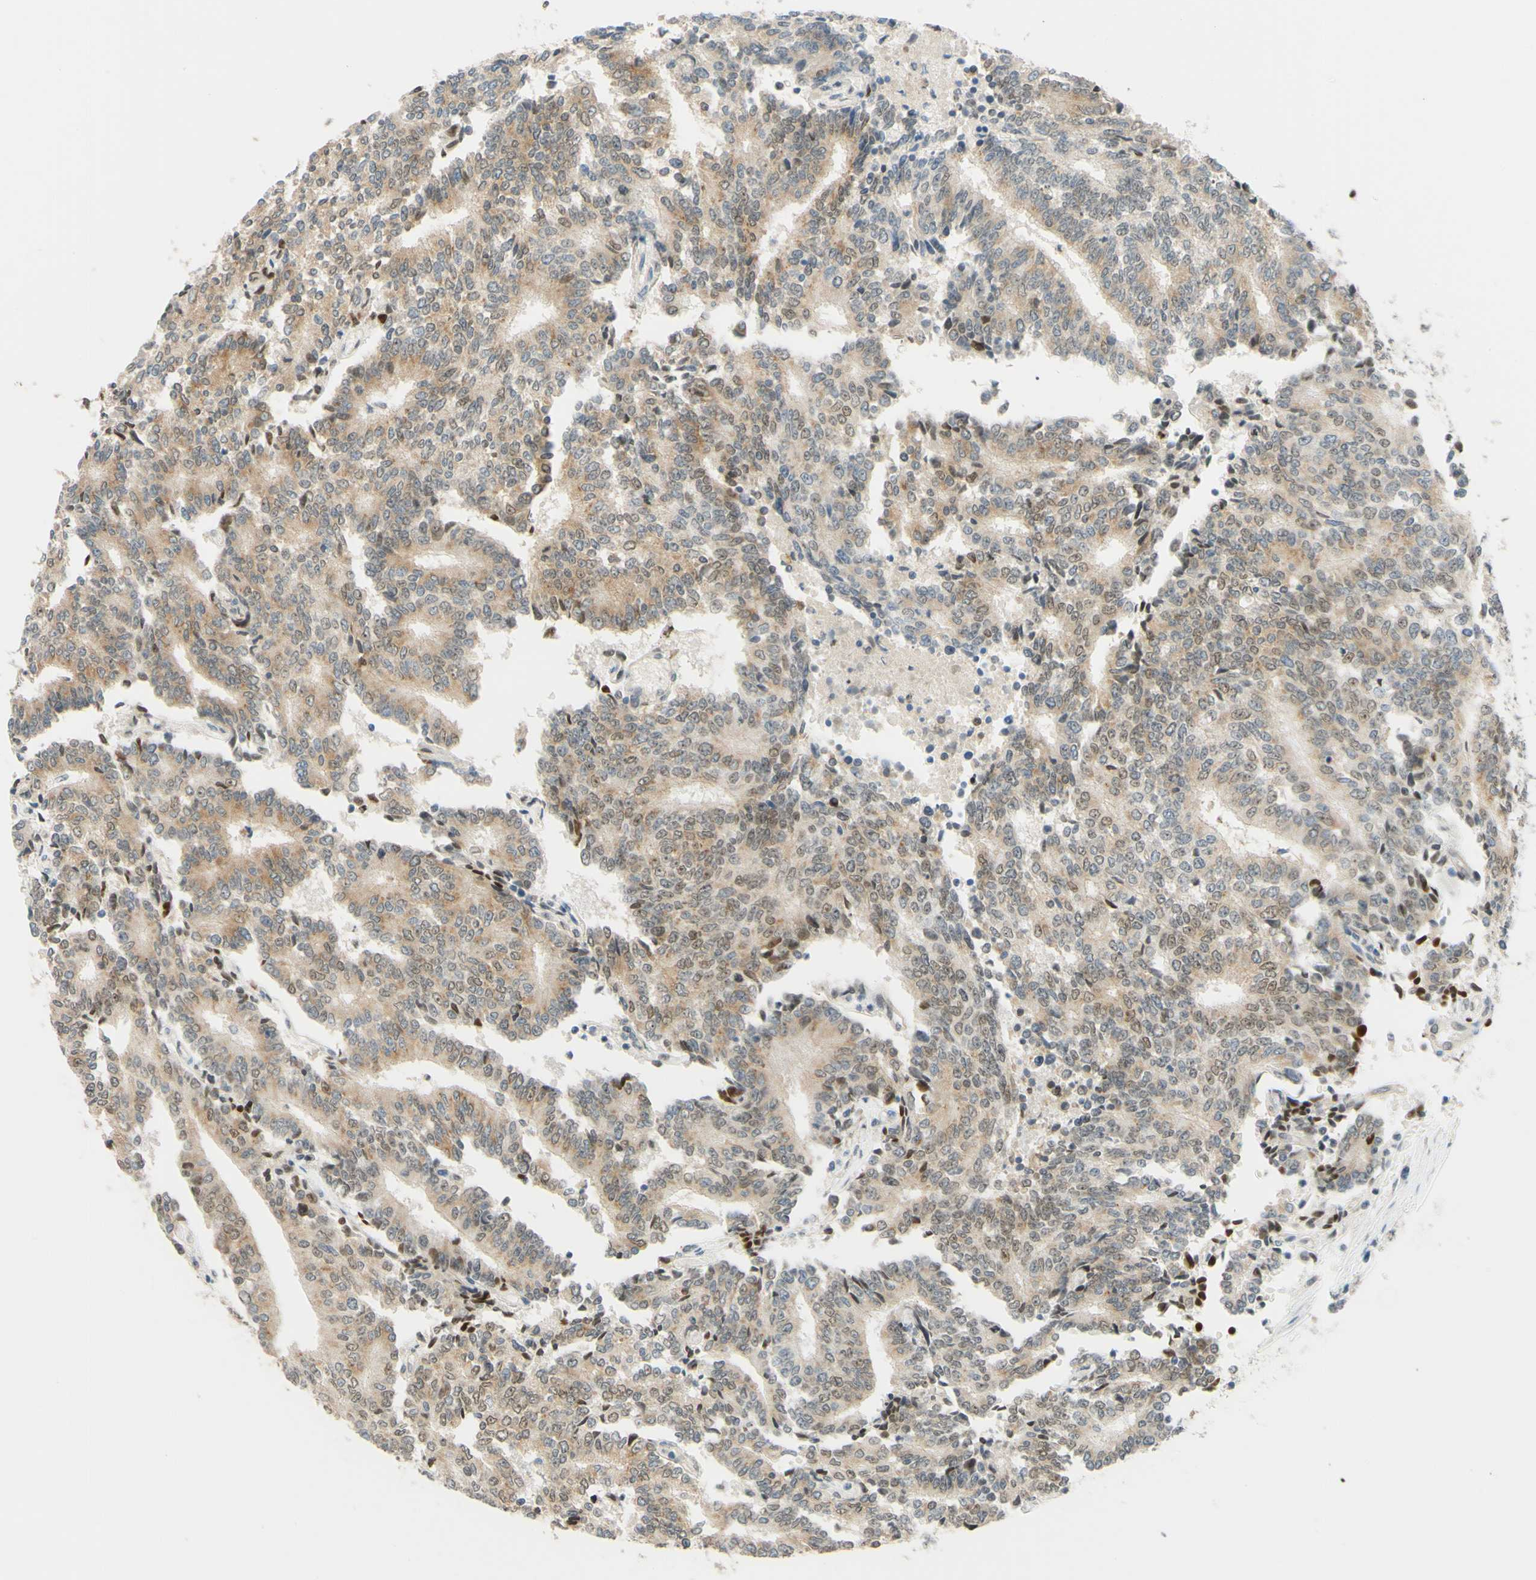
{"staining": {"intensity": "weak", "quantity": ">75%", "location": "cytoplasmic/membranous,nuclear"}, "tissue": "prostate cancer", "cell_type": "Tumor cells", "image_type": "cancer", "snomed": [{"axis": "morphology", "description": "Normal tissue, NOS"}, {"axis": "morphology", "description": "Adenocarcinoma, High grade"}, {"axis": "topography", "description": "Prostate"}, {"axis": "topography", "description": "Seminal veicle"}], "caption": "Immunohistochemistry micrograph of prostate high-grade adenocarcinoma stained for a protein (brown), which reveals low levels of weak cytoplasmic/membranous and nuclear expression in approximately >75% of tumor cells.", "gene": "POLB", "patient": {"sex": "male", "age": 55}}